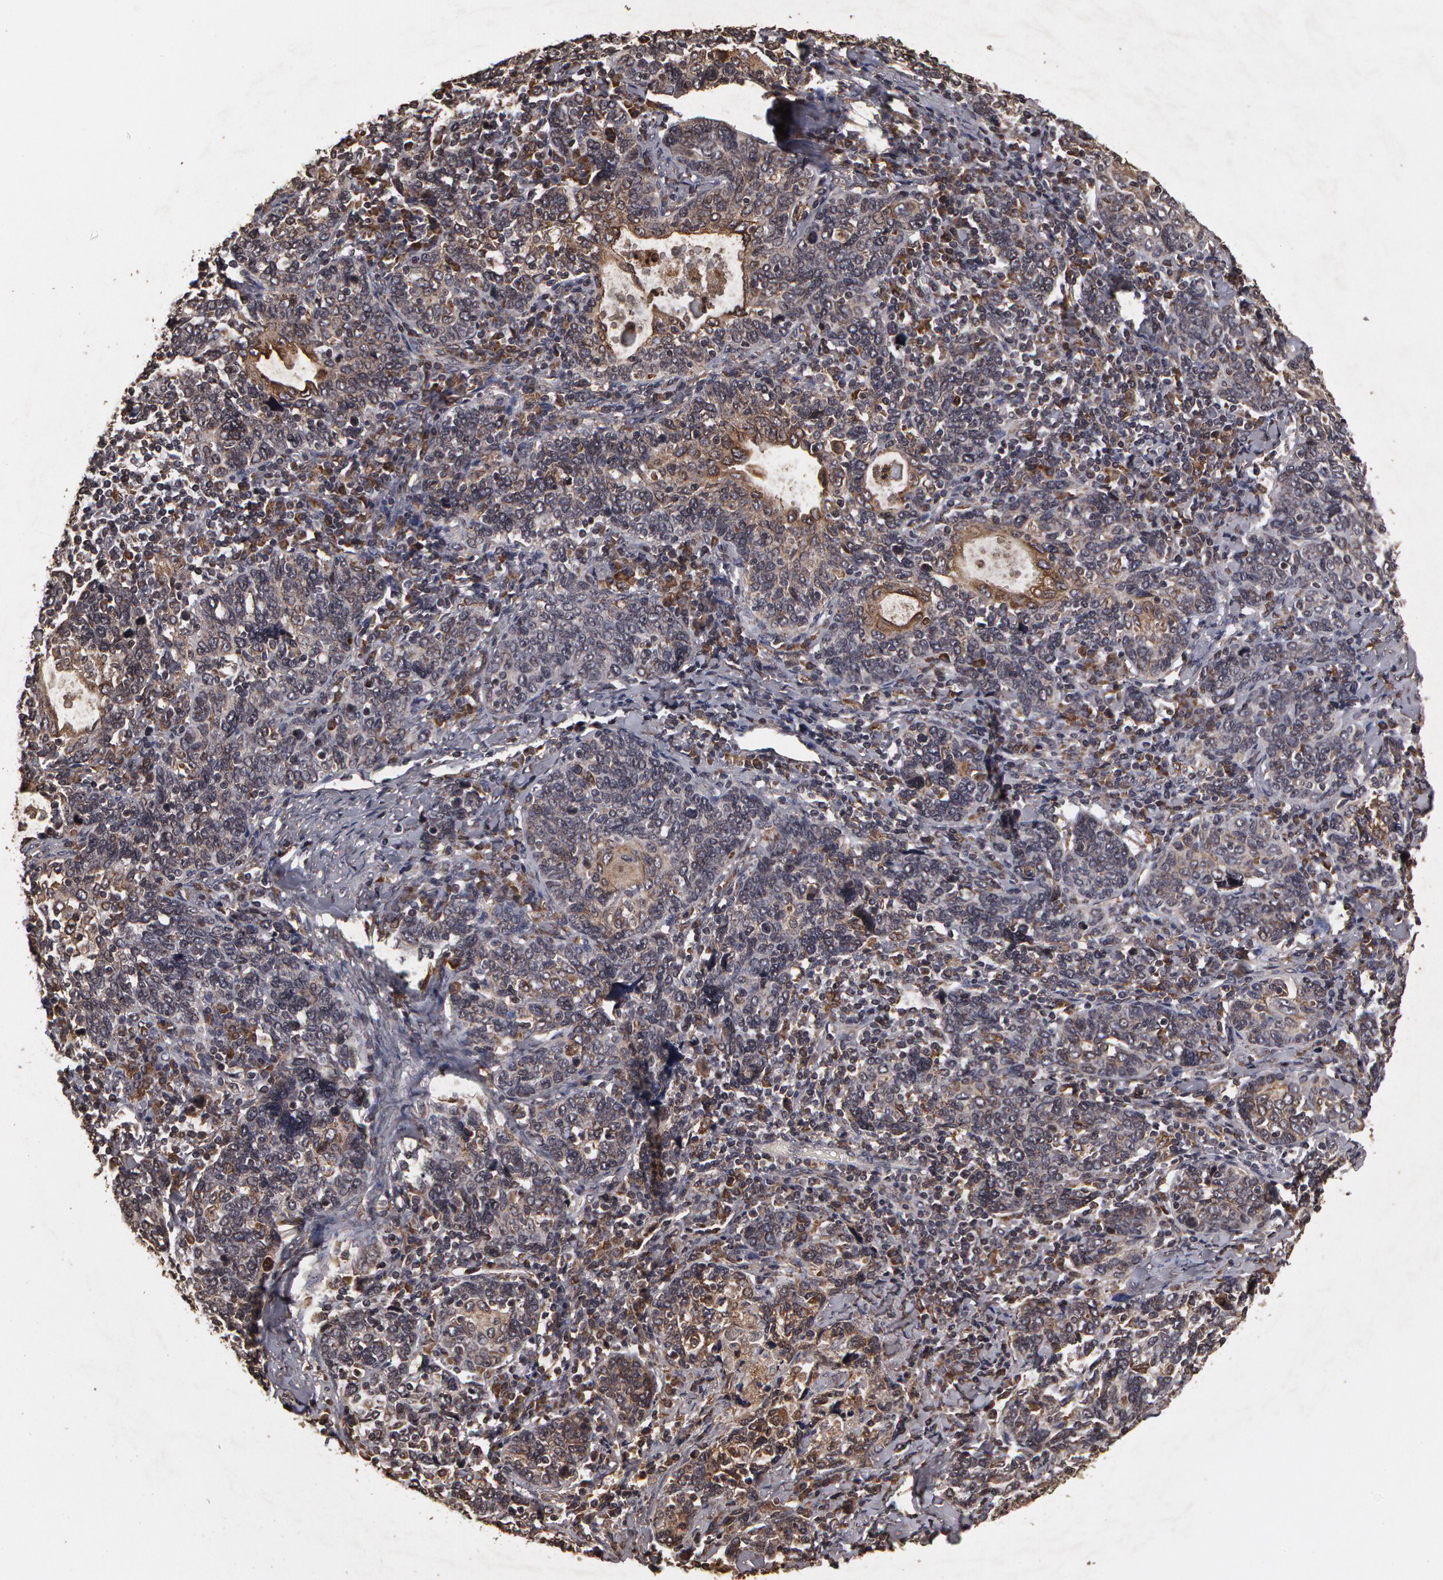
{"staining": {"intensity": "weak", "quantity": "25%-75%", "location": "cytoplasmic/membranous"}, "tissue": "cervical cancer", "cell_type": "Tumor cells", "image_type": "cancer", "snomed": [{"axis": "morphology", "description": "Squamous cell carcinoma, NOS"}, {"axis": "topography", "description": "Cervix"}], "caption": "Squamous cell carcinoma (cervical) was stained to show a protein in brown. There is low levels of weak cytoplasmic/membranous expression in approximately 25%-75% of tumor cells. Nuclei are stained in blue.", "gene": "CALR", "patient": {"sex": "female", "age": 41}}